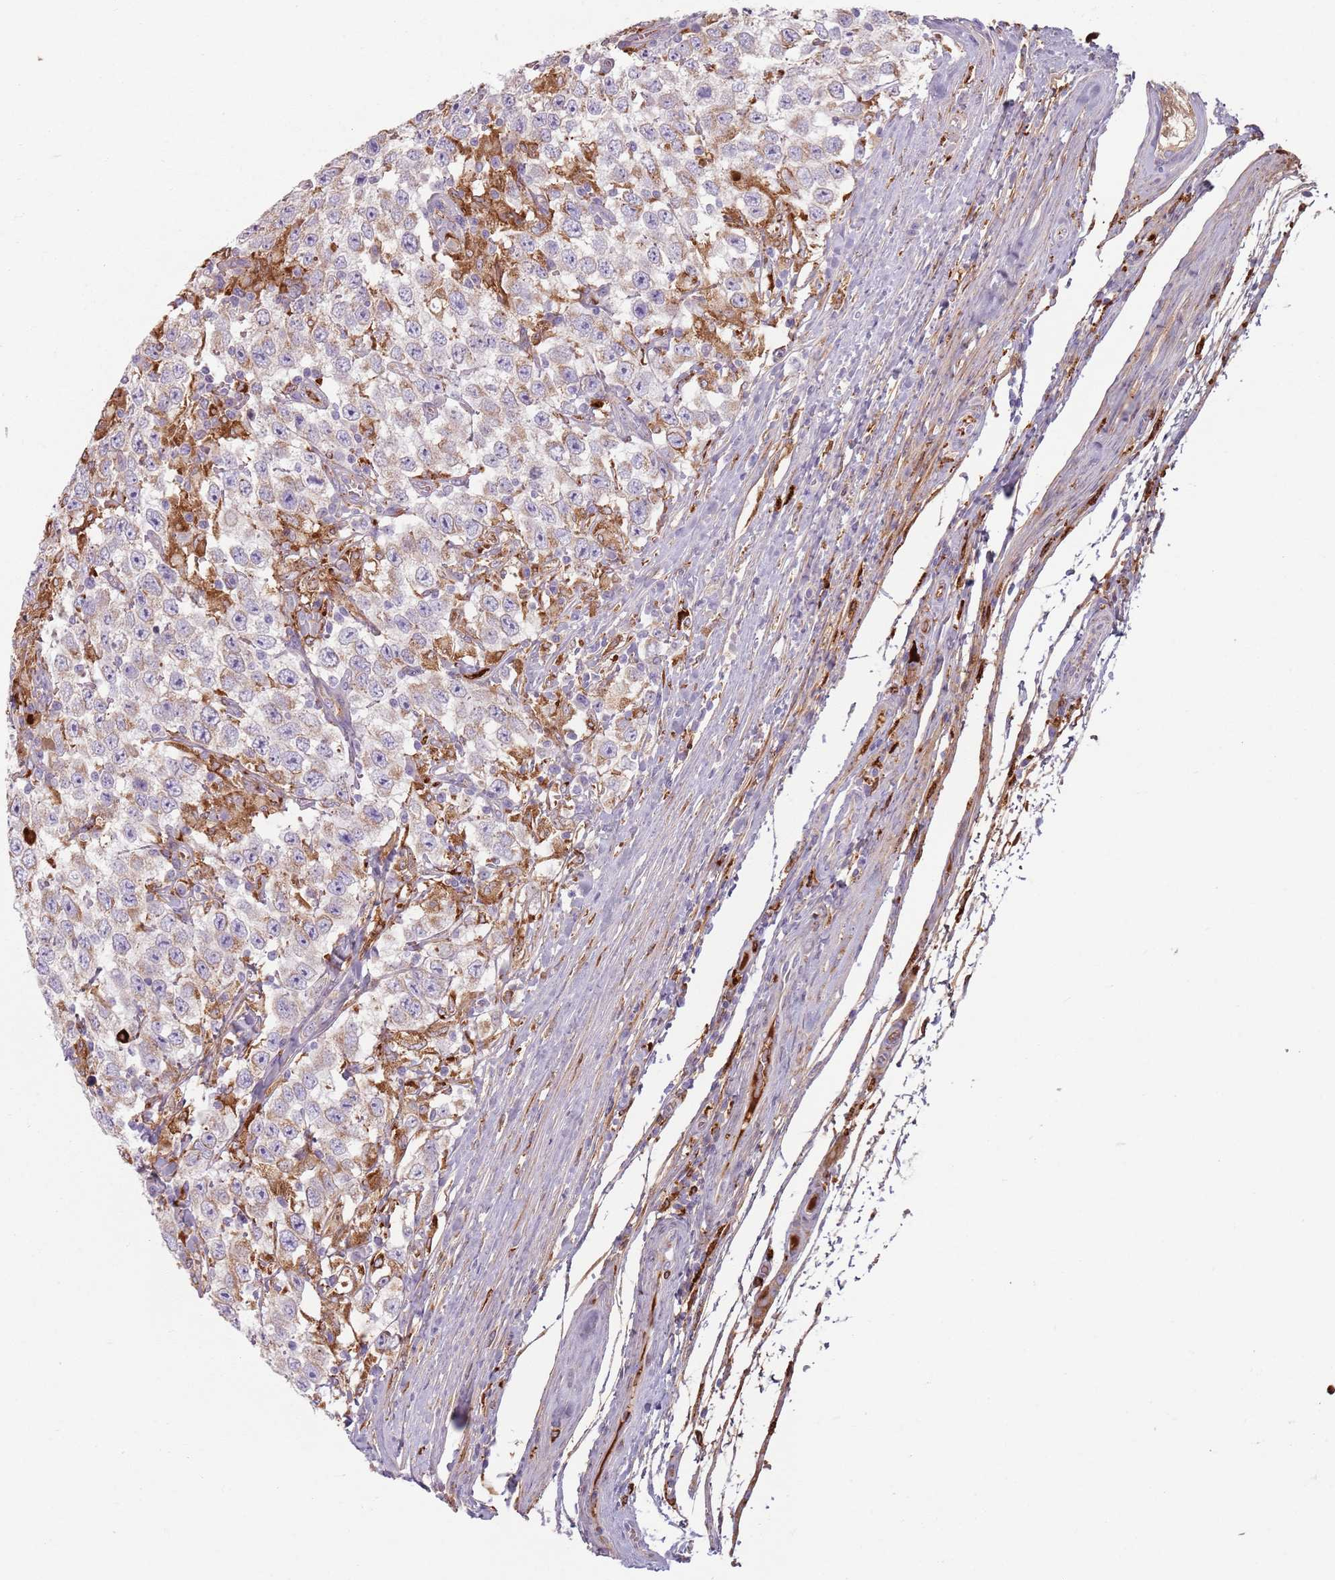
{"staining": {"intensity": "weak", "quantity": "<25%", "location": "cytoplasmic/membranous"}, "tissue": "testis cancer", "cell_type": "Tumor cells", "image_type": "cancer", "snomed": [{"axis": "morphology", "description": "Seminoma, NOS"}, {"axis": "topography", "description": "Testis"}], "caption": "The micrograph shows no significant staining in tumor cells of testis cancer.", "gene": "COLGALT1", "patient": {"sex": "male", "age": 41}}